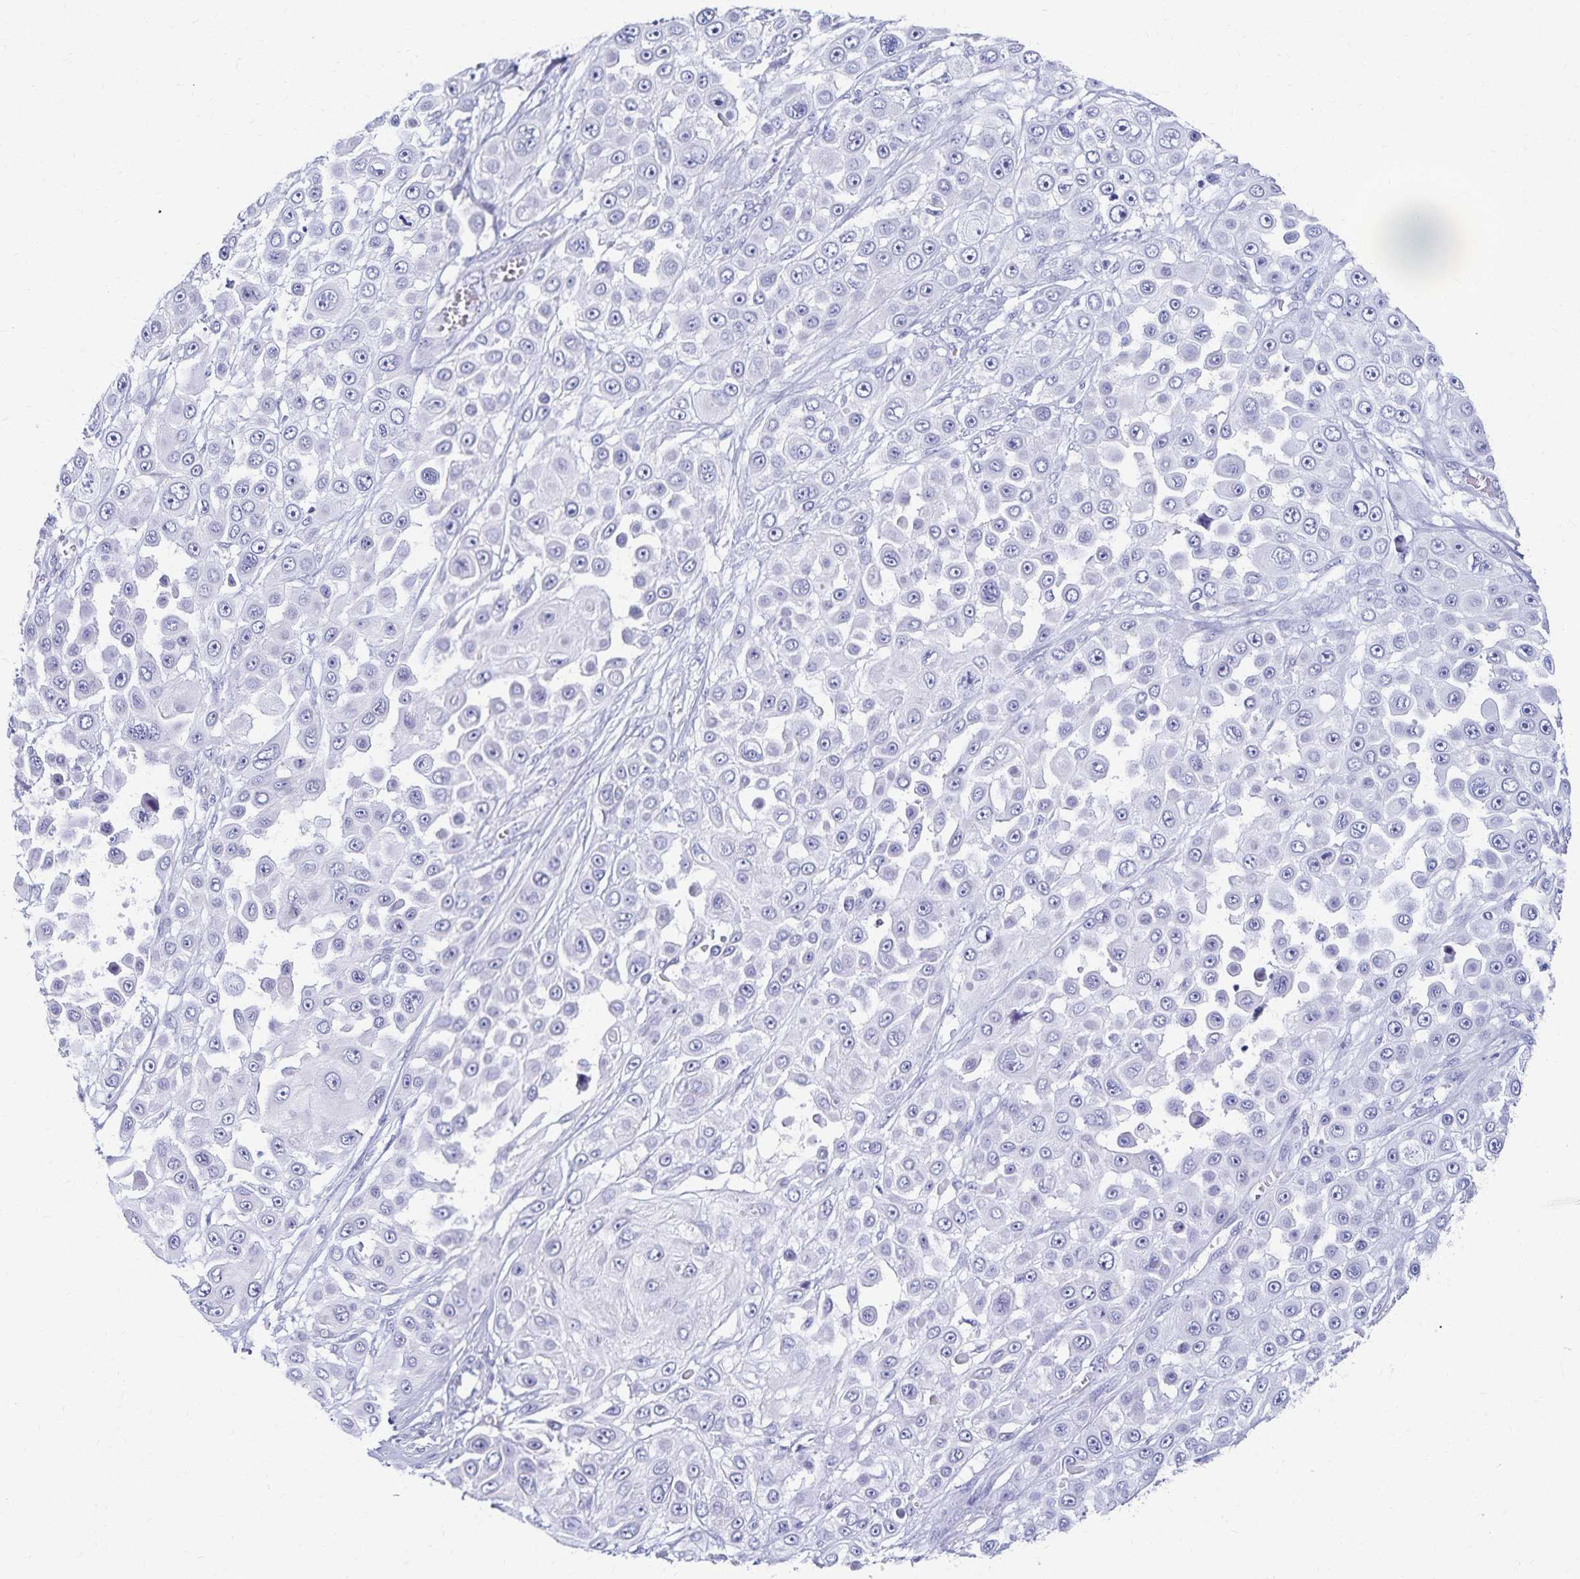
{"staining": {"intensity": "negative", "quantity": "none", "location": "none"}, "tissue": "skin cancer", "cell_type": "Tumor cells", "image_type": "cancer", "snomed": [{"axis": "morphology", "description": "Squamous cell carcinoma, NOS"}, {"axis": "topography", "description": "Skin"}], "caption": "Immunohistochemistry of human squamous cell carcinoma (skin) demonstrates no staining in tumor cells.", "gene": "C2orf50", "patient": {"sex": "male", "age": 67}}